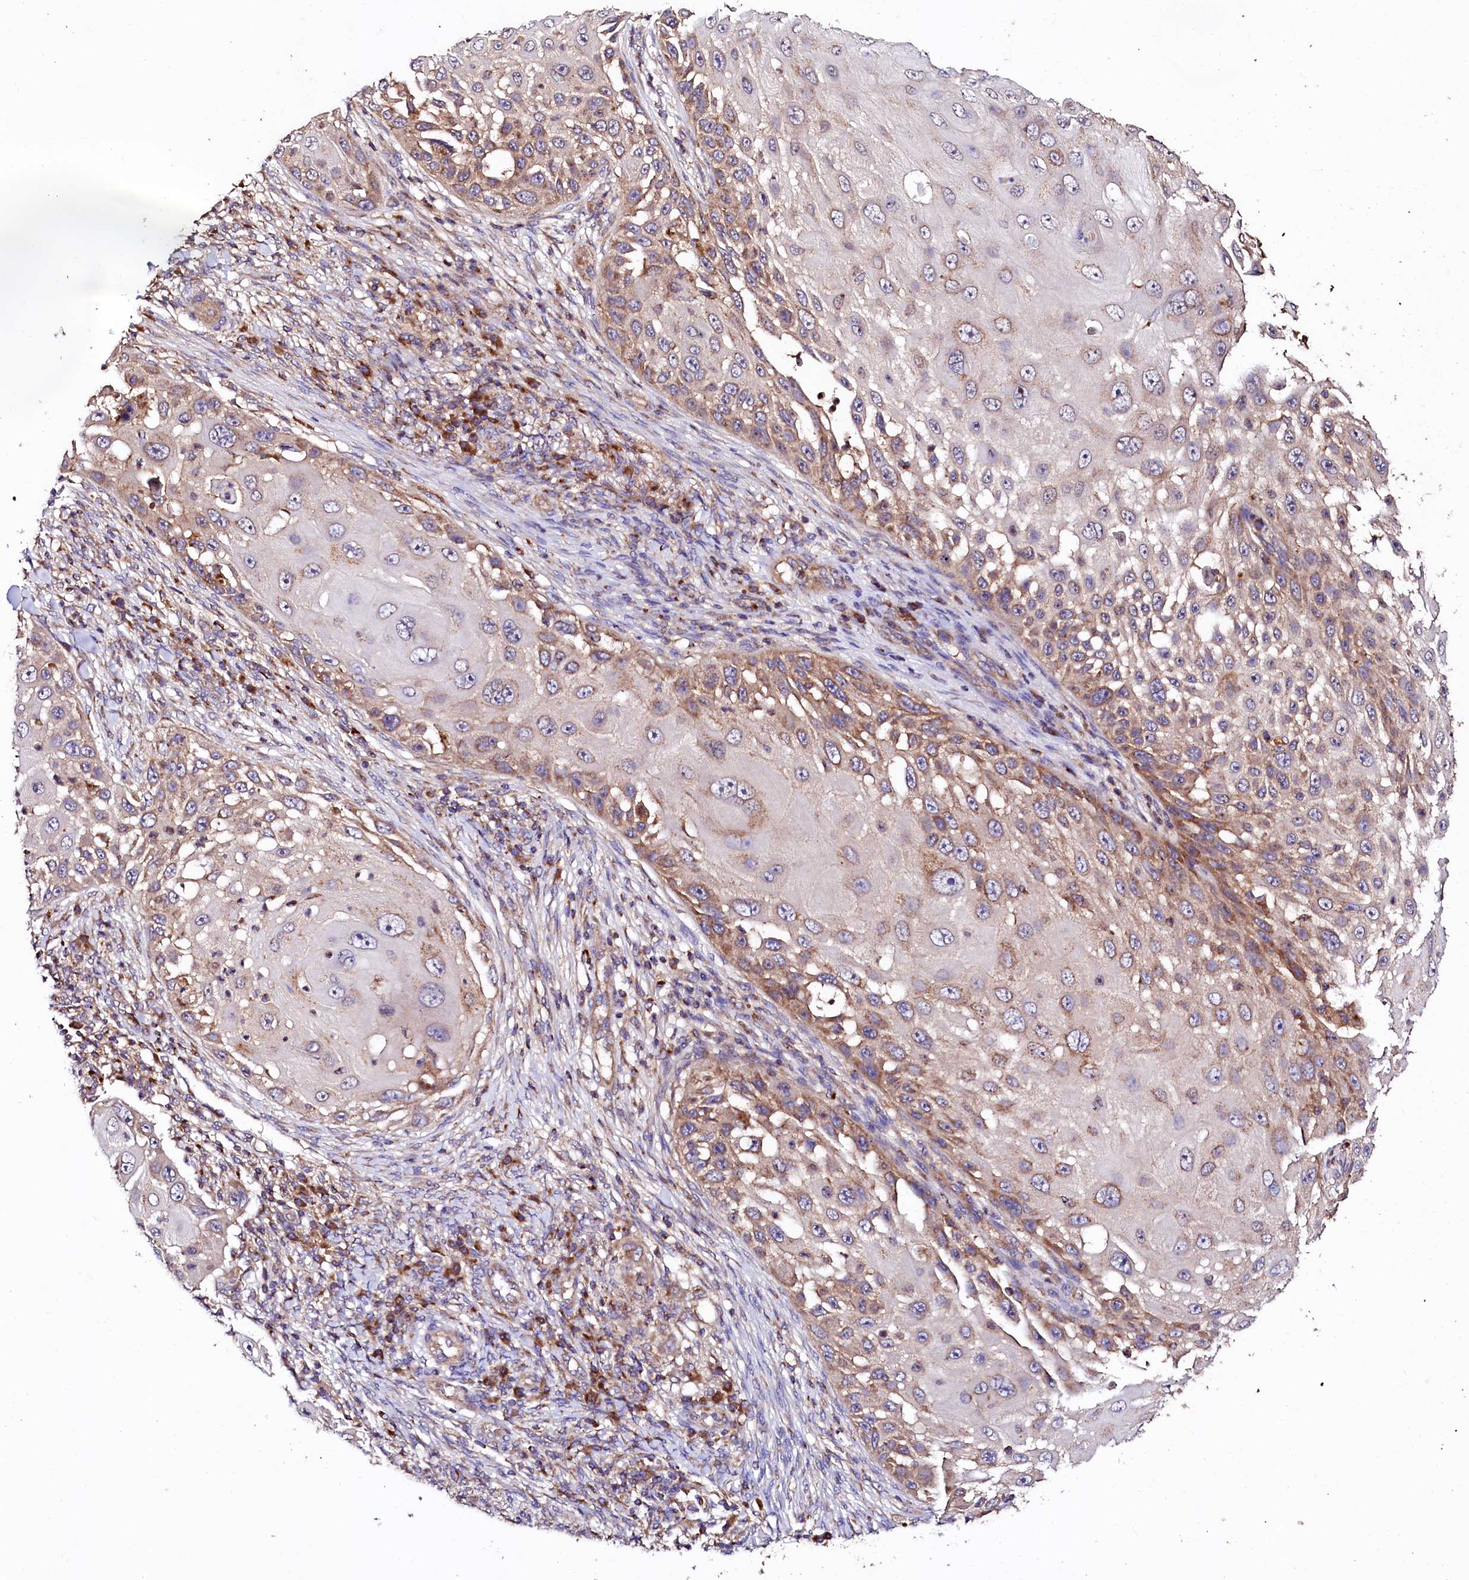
{"staining": {"intensity": "moderate", "quantity": "25%-75%", "location": "cytoplasmic/membranous"}, "tissue": "skin cancer", "cell_type": "Tumor cells", "image_type": "cancer", "snomed": [{"axis": "morphology", "description": "Squamous cell carcinoma, NOS"}, {"axis": "topography", "description": "Skin"}], "caption": "Human skin squamous cell carcinoma stained with a brown dye shows moderate cytoplasmic/membranous positive staining in about 25%-75% of tumor cells.", "gene": "ST3GAL1", "patient": {"sex": "female", "age": 44}}